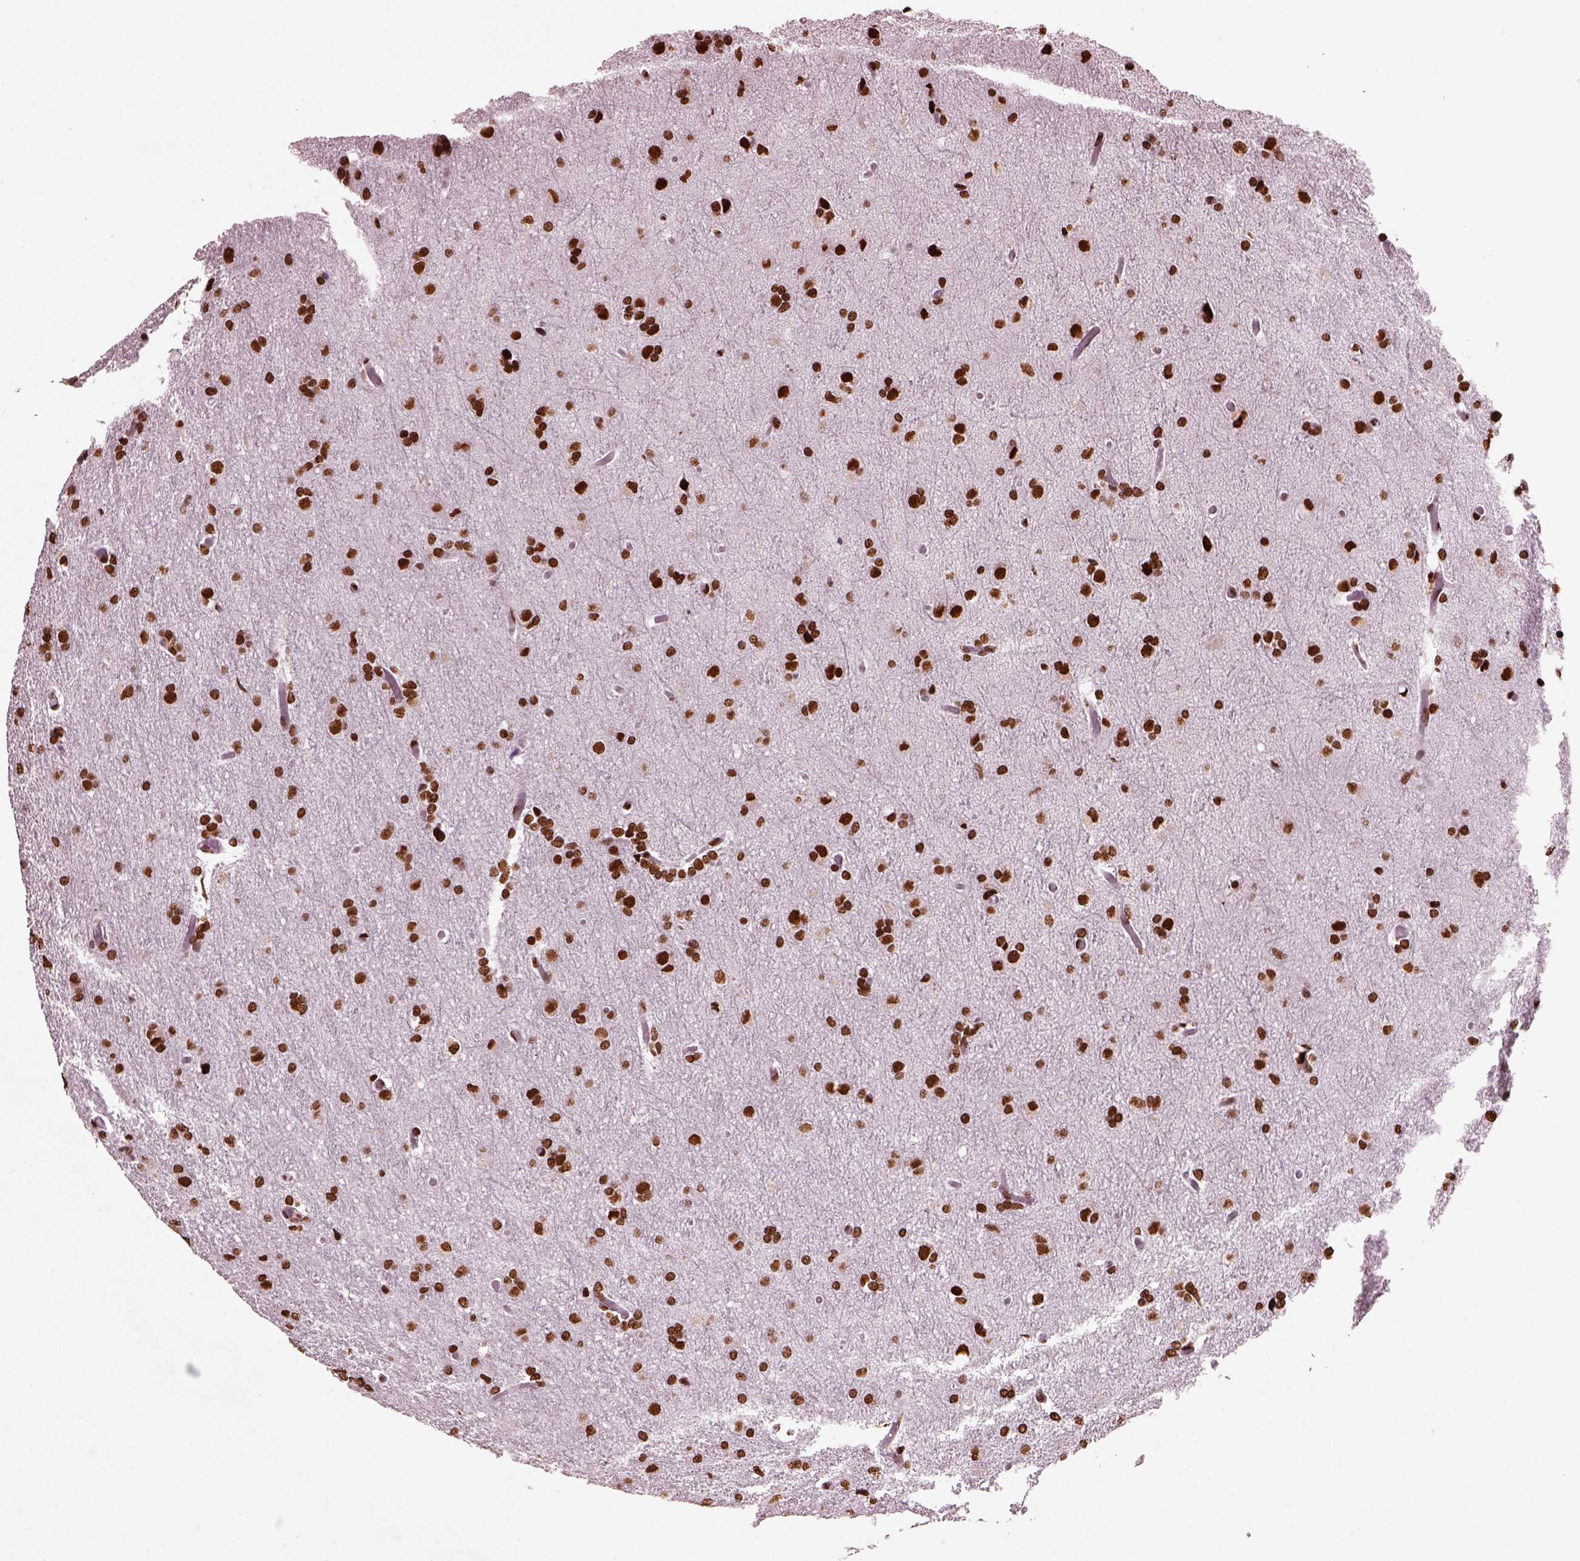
{"staining": {"intensity": "strong", "quantity": ">75%", "location": "nuclear"}, "tissue": "glioma", "cell_type": "Tumor cells", "image_type": "cancer", "snomed": [{"axis": "morphology", "description": "Glioma, malignant, High grade"}, {"axis": "topography", "description": "Brain"}], "caption": "A high amount of strong nuclear expression is appreciated in about >75% of tumor cells in glioma tissue.", "gene": "CBFA2T3", "patient": {"sex": "male", "age": 68}}